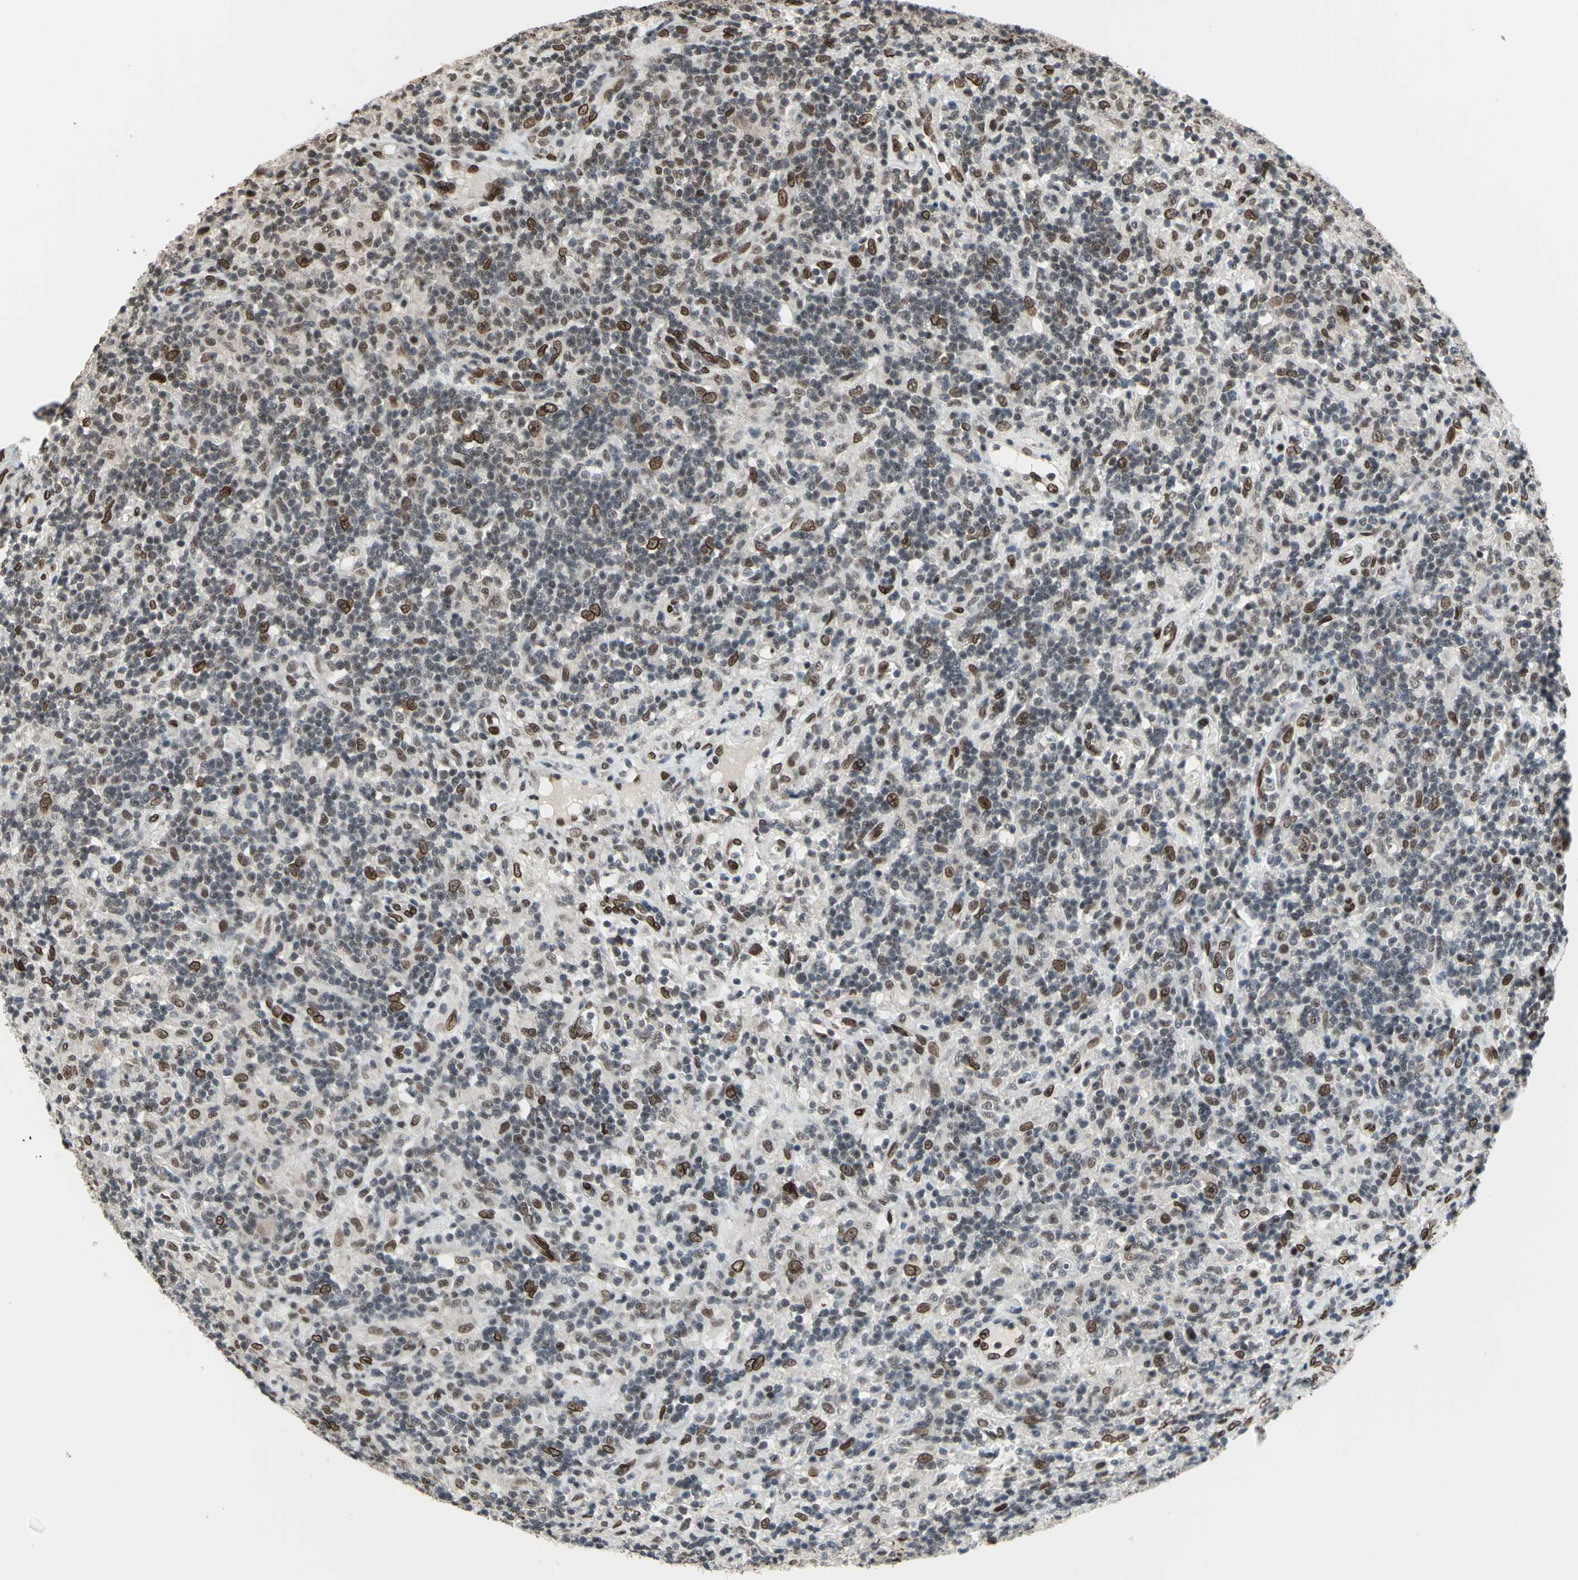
{"staining": {"intensity": "moderate", "quantity": "25%-75%", "location": "nuclear"}, "tissue": "lymphoma", "cell_type": "Tumor cells", "image_type": "cancer", "snomed": [{"axis": "morphology", "description": "Hodgkin's disease, NOS"}, {"axis": "topography", "description": "Lymph node"}], "caption": "High-magnification brightfield microscopy of Hodgkin's disease stained with DAB (3,3'-diaminobenzidine) (brown) and counterstained with hematoxylin (blue). tumor cells exhibit moderate nuclear expression is appreciated in about25%-75% of cells. (brown staining indicates protein expression, while blue staining denotes nuclei).", "gene": "ISY1", "patient": {"sex": "male", "age": 70}}